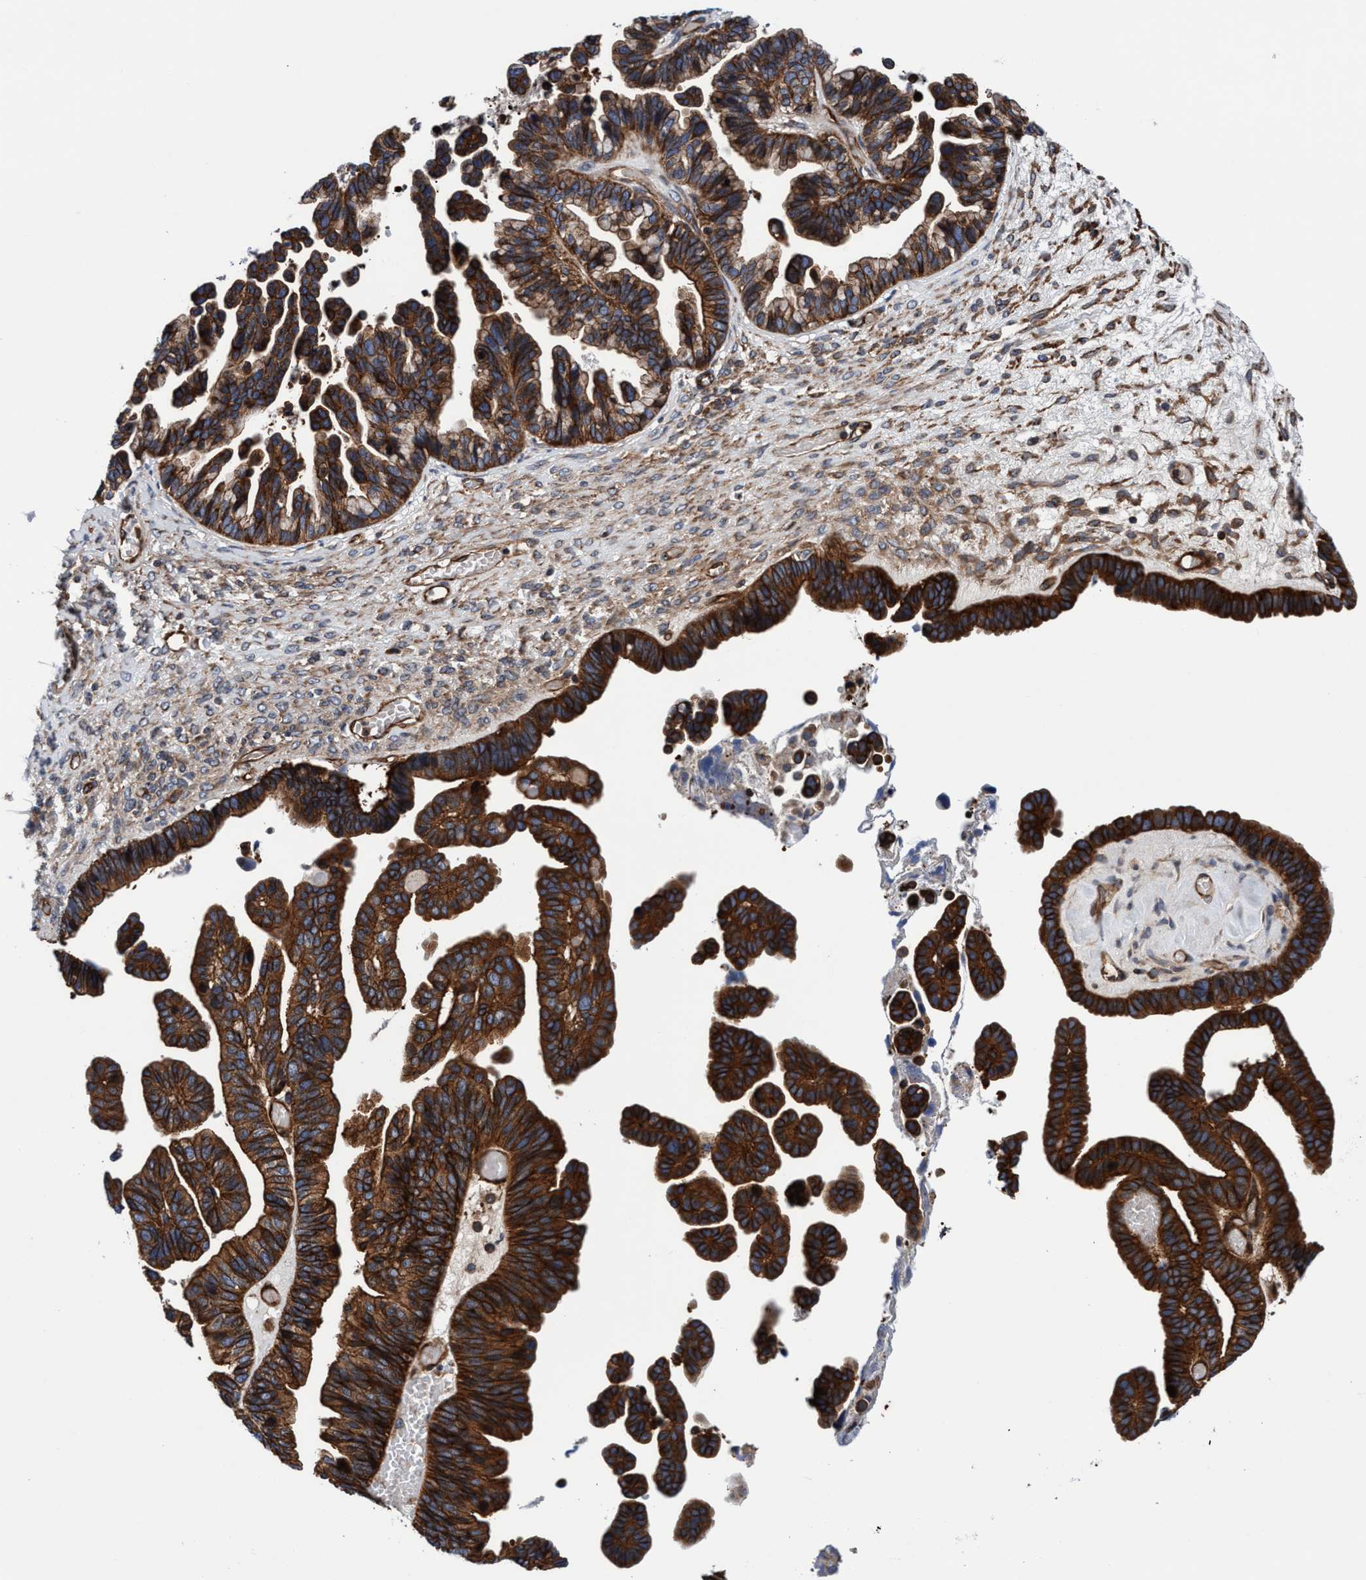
{"staining": {"intensity": "strong", "quantity": ">75%", "location": "cytoplasmic/membranous"}, "tissue": "ovarian cancer", "cell_type": "Tumor cells", "image_type": "cancer", "snomed": [{"axis": "morphology", "description": "Cystadenocarcinoma, serous, NOS"}, {"axis": "topography", "description": "Ovary"}], "caption": "About >75% of tumor cells in human ovarian serous cystadenocarcinoma demonstrate strong cytoplasmic/membranous protein staining as visualized by brown immunohistochemical staining.", "gene": "MCM3AP", "patient": {"sex": "female", "age": 56}}